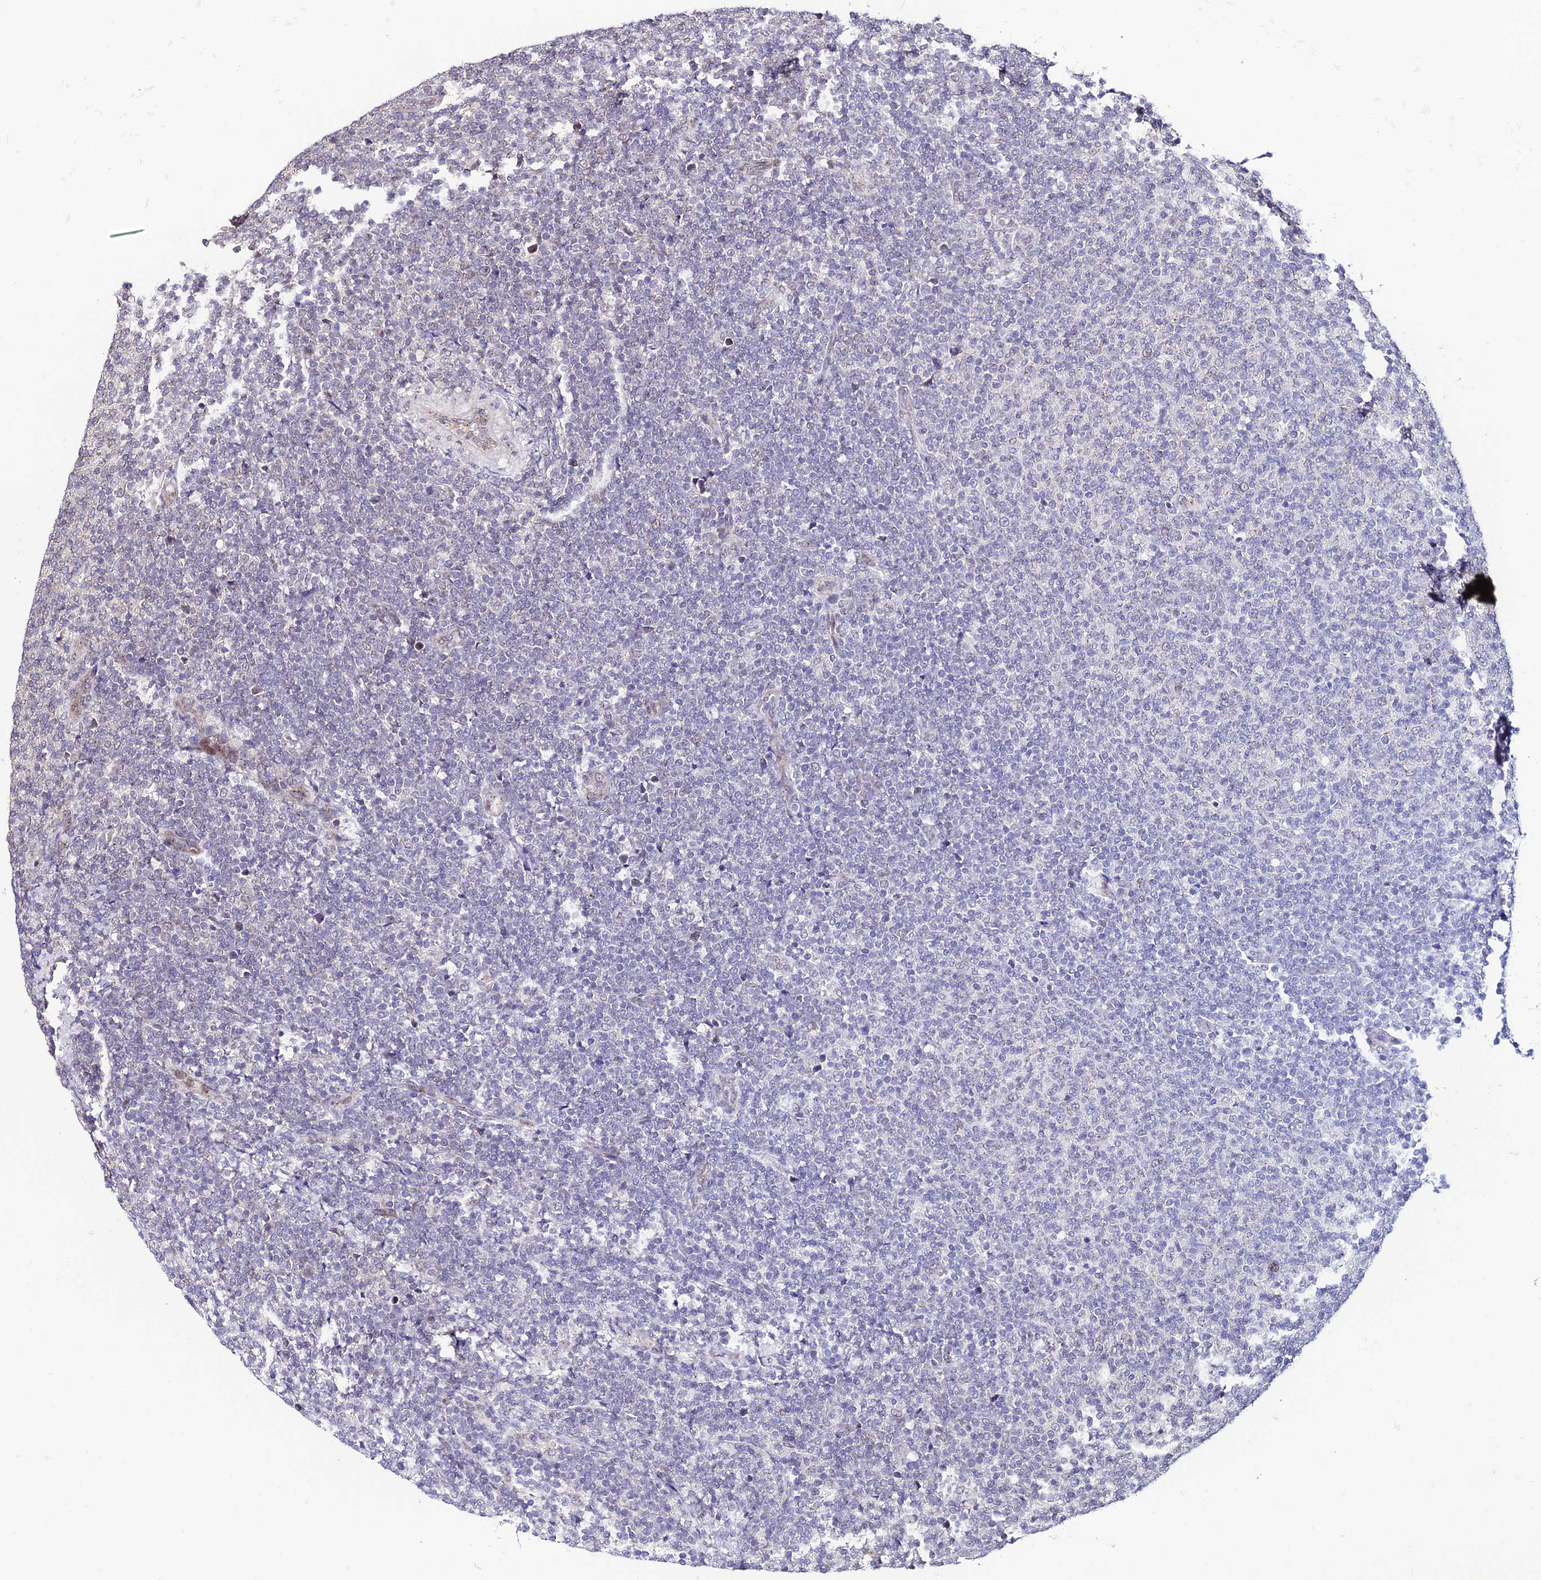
{"staining": {"intensity": "negative", "quantity": "none", "location": "none"}, "tissue": "lymphoma", "cell_type": "Tumor cells", "image_type": "cancer", "snomed": [{"axis": "morphology", "description": "Malignant lymphoma, non-Hodgkin's type, Low grade"}, {"axis": "topography", "description": "Lymph node"}], "caption": "Immunohistochemistry histopathology image of neoplastic tissue: human low-grade malignant lymphoma, non-Hodgkin's type stained with DAB (3,3'-diaminobenzidine) exhibits no significant protein positivity in tumor cells.", "gene": "DDX19A", "patient": {"sex": "male", "age": 66}}